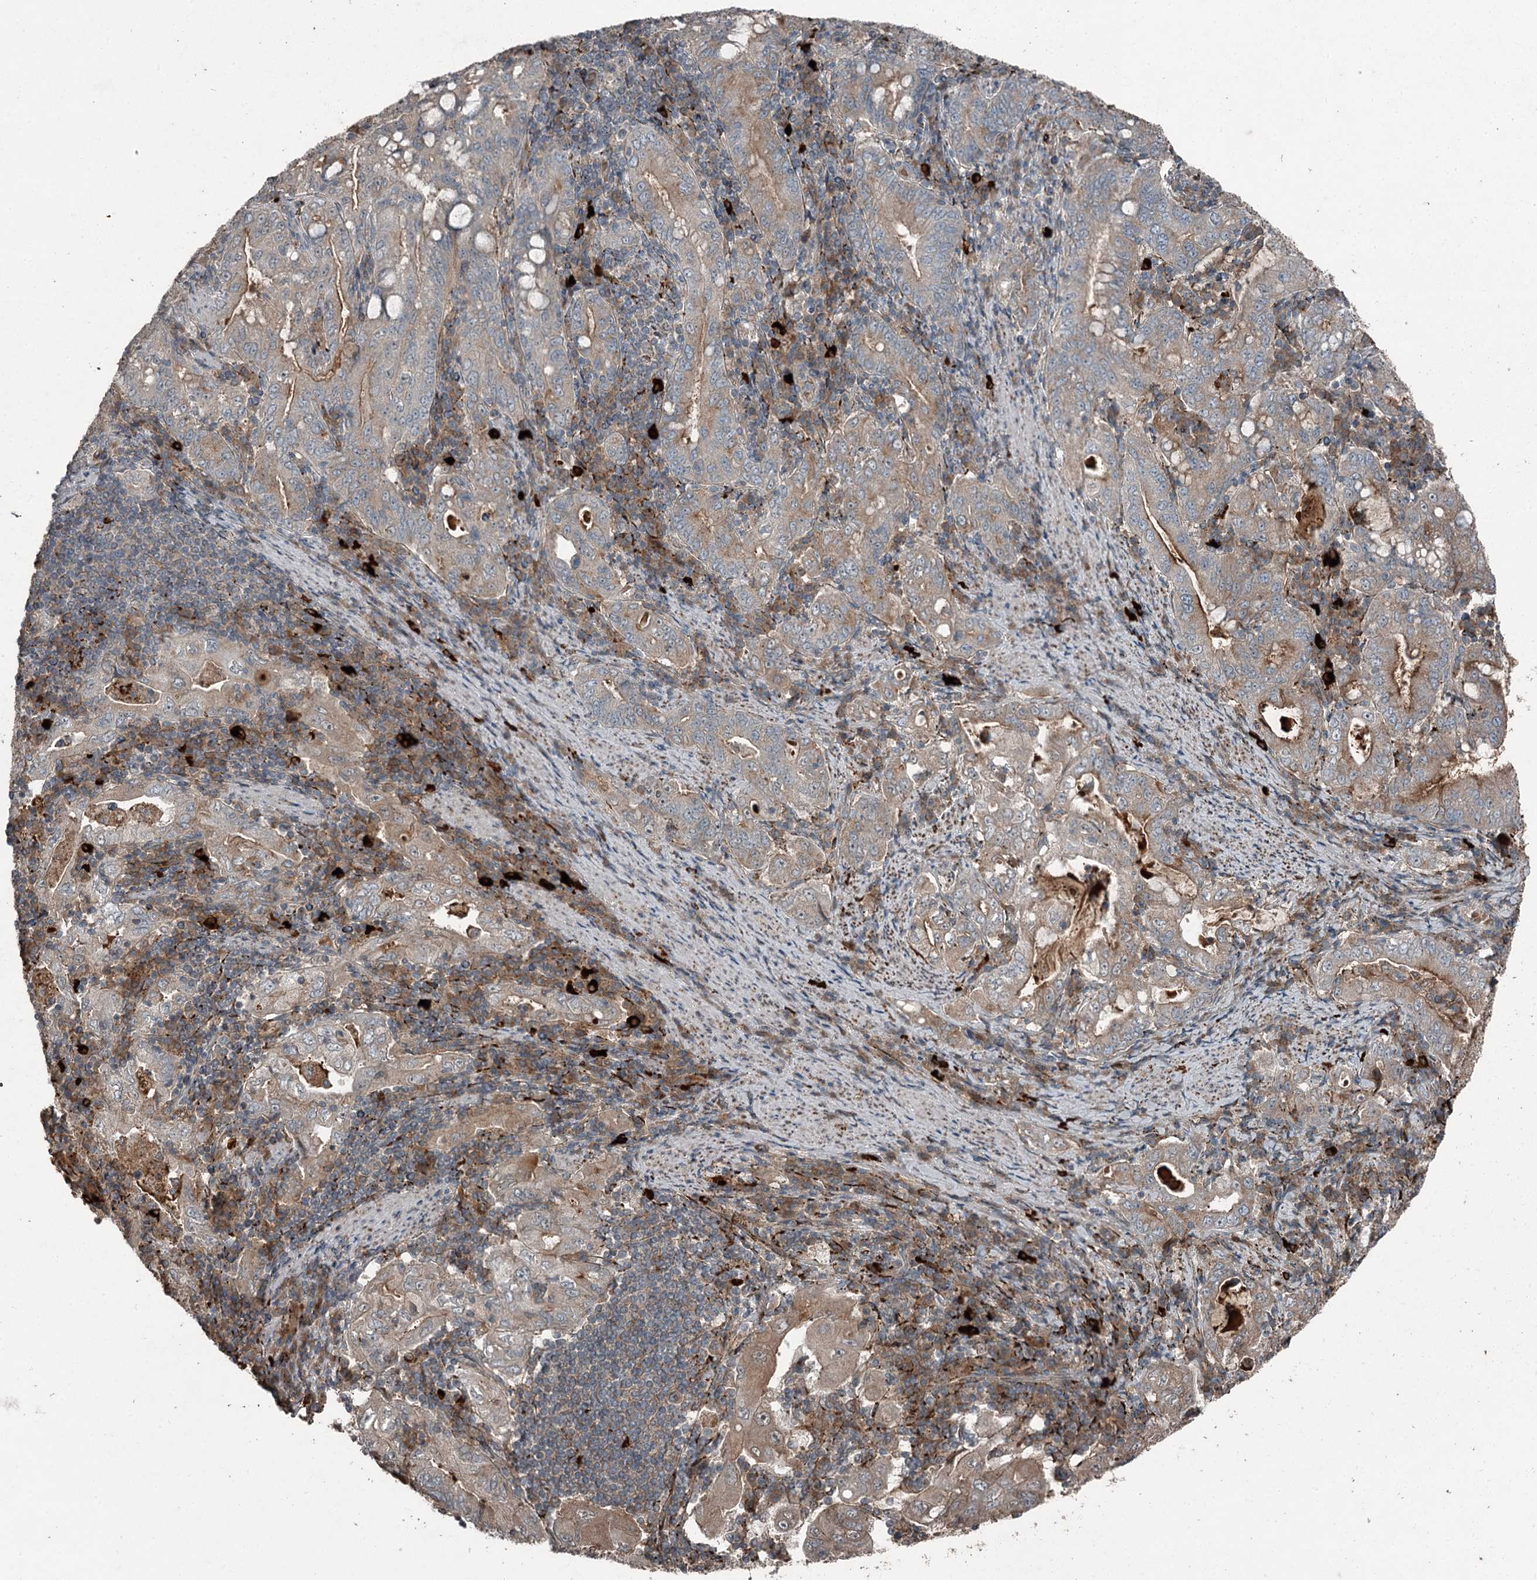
{"staining": {"intensity": "moderate", "quantity": "<25%", "location": "cytoplasmic/membranous"}, "tissue": "stomach cancer", "cell_type": "Tumor cells", "image_type": "cancer", "snomed": [{"axis": "morphology", "description": "Normal tissue, NOS"}, {"axis": "morphology", "description": "Adenocarcinoma, NOS"}, {"axis": "topography", "description": "Esophagus"}, {"axis": "topography", "description": "Stomach, upper"}, {"axis": "topography", "description": "Peripheral nerve tissue"}], "caption": "Immunohistochemistry (IHC) staining of stomach adenocarcinoma, which reveals low levels of moderate cytoplasmic/membranous positivity in about <25% of tumor cells indicating moderate cytoplasmic/membranous protein staining. The staining was performed using DAB (3,3'-diaminobenzidine) (brown) for protein detection and nuclei were counterstained in hematoxylin (blue).", "gene": "SLC39A8", "patient": {"sex": "male", "age": 62}}